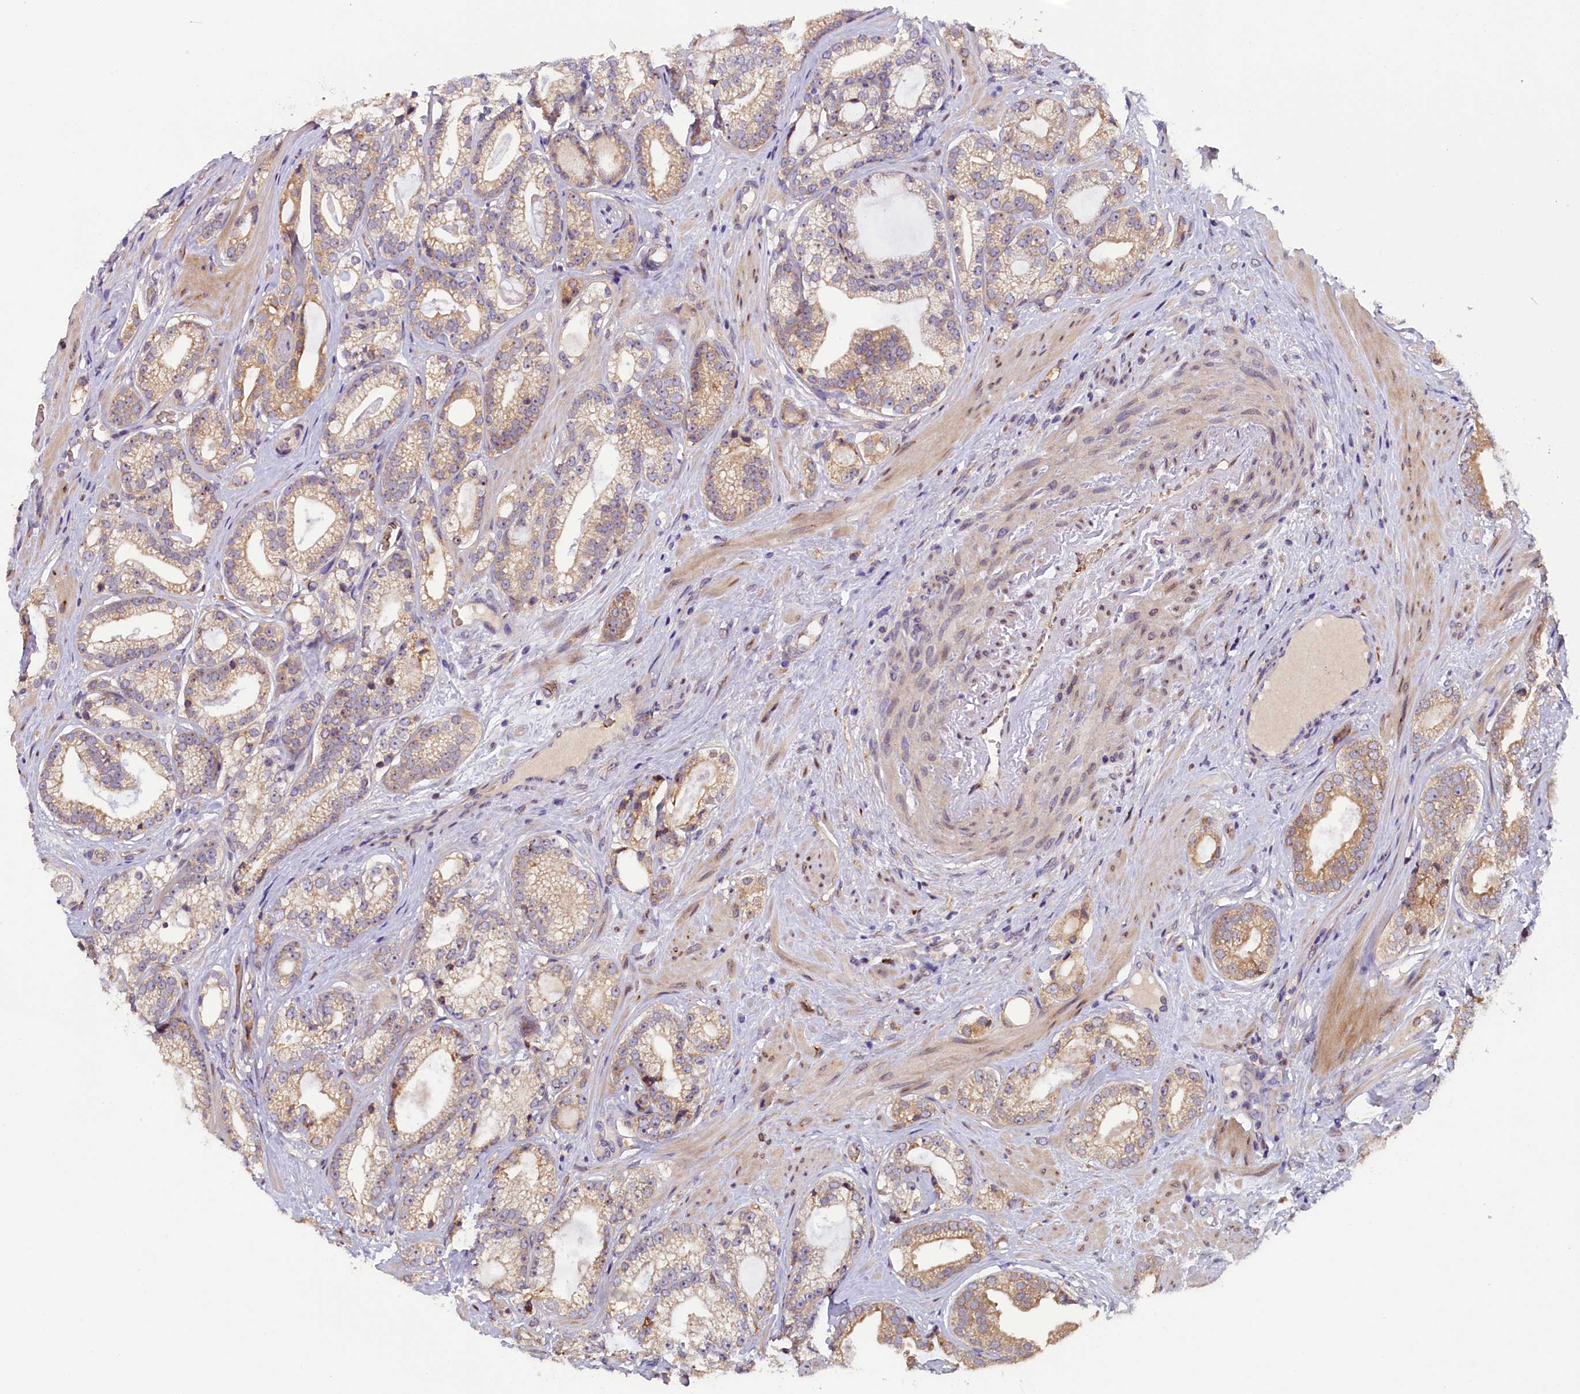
{"staining": {"intensity": "weak", "quantity": ">75%", "location": "cytoplasmic/membranous"}, "tissue": "prostate cancer", "cell_type": "Tumor cells", "image_type": "cancer", "snomed": [{"axis": "morphology", "description": "Adenocarcinoma, High grade"}, {"axis": "topography", "description": "Prostate"}], "caption": "A brown stain highlights weak cytoplasmic/membranous positivity of a protein in human prostate cancer tumor cells. (Brightfield microscopy of DAB IHC at high magnification).", "gene": "CCDC9B", "patient": {"sex": "male", "age": 60}}